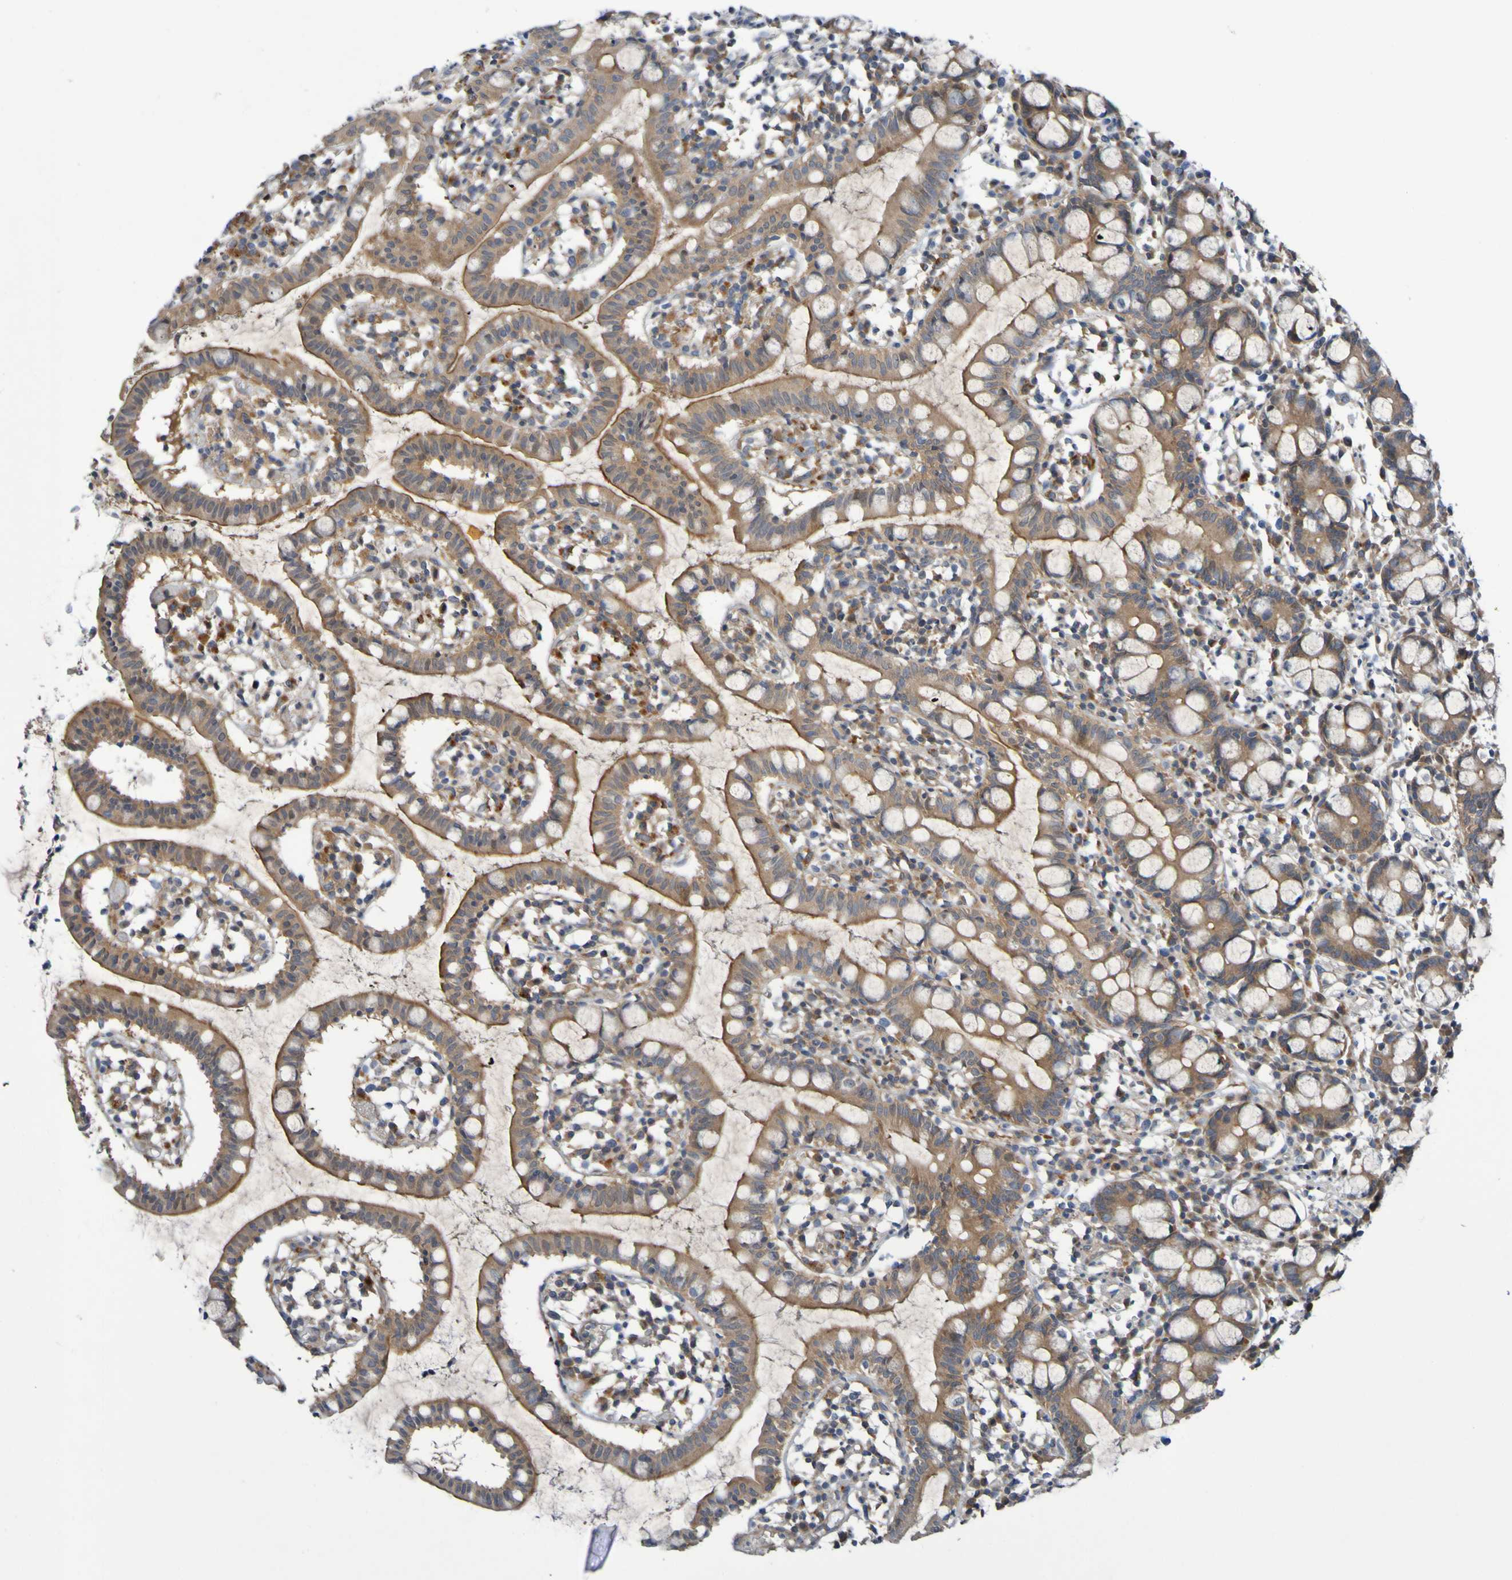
{"staining": {"intensity": "moderate", "quantity": ">75%", "location": "cytoplasmic/membranous"}, "tissue": "small intestine", "cell_type": "Glandular cells", "image_type": "normal", "snomed": [{"axis": "morphology", "description": "Normal tissue, NOS"}, {"axis": "morphology", "description": "Cystadenocarcinoma, serous, Metastatic site"}, {"axis": "topography", "description": "Small intestine"}], "caption": "High-magnification brightfield microscopy of unremarkable small intestine stained with DAB (3,3'-diaminobenzidine) (brown) and counterstained with hematoxylin (blue). glandular cells exhibit moderate cytoplasmic/membranous positivity is seen in about>75% of cells. (Stains: DAB in brown, nuclei in blue, Microscopy: brightfield microscopy at high magnification).", "gene": "SDK1", "patient": {"sex": "female", "age": 61}}